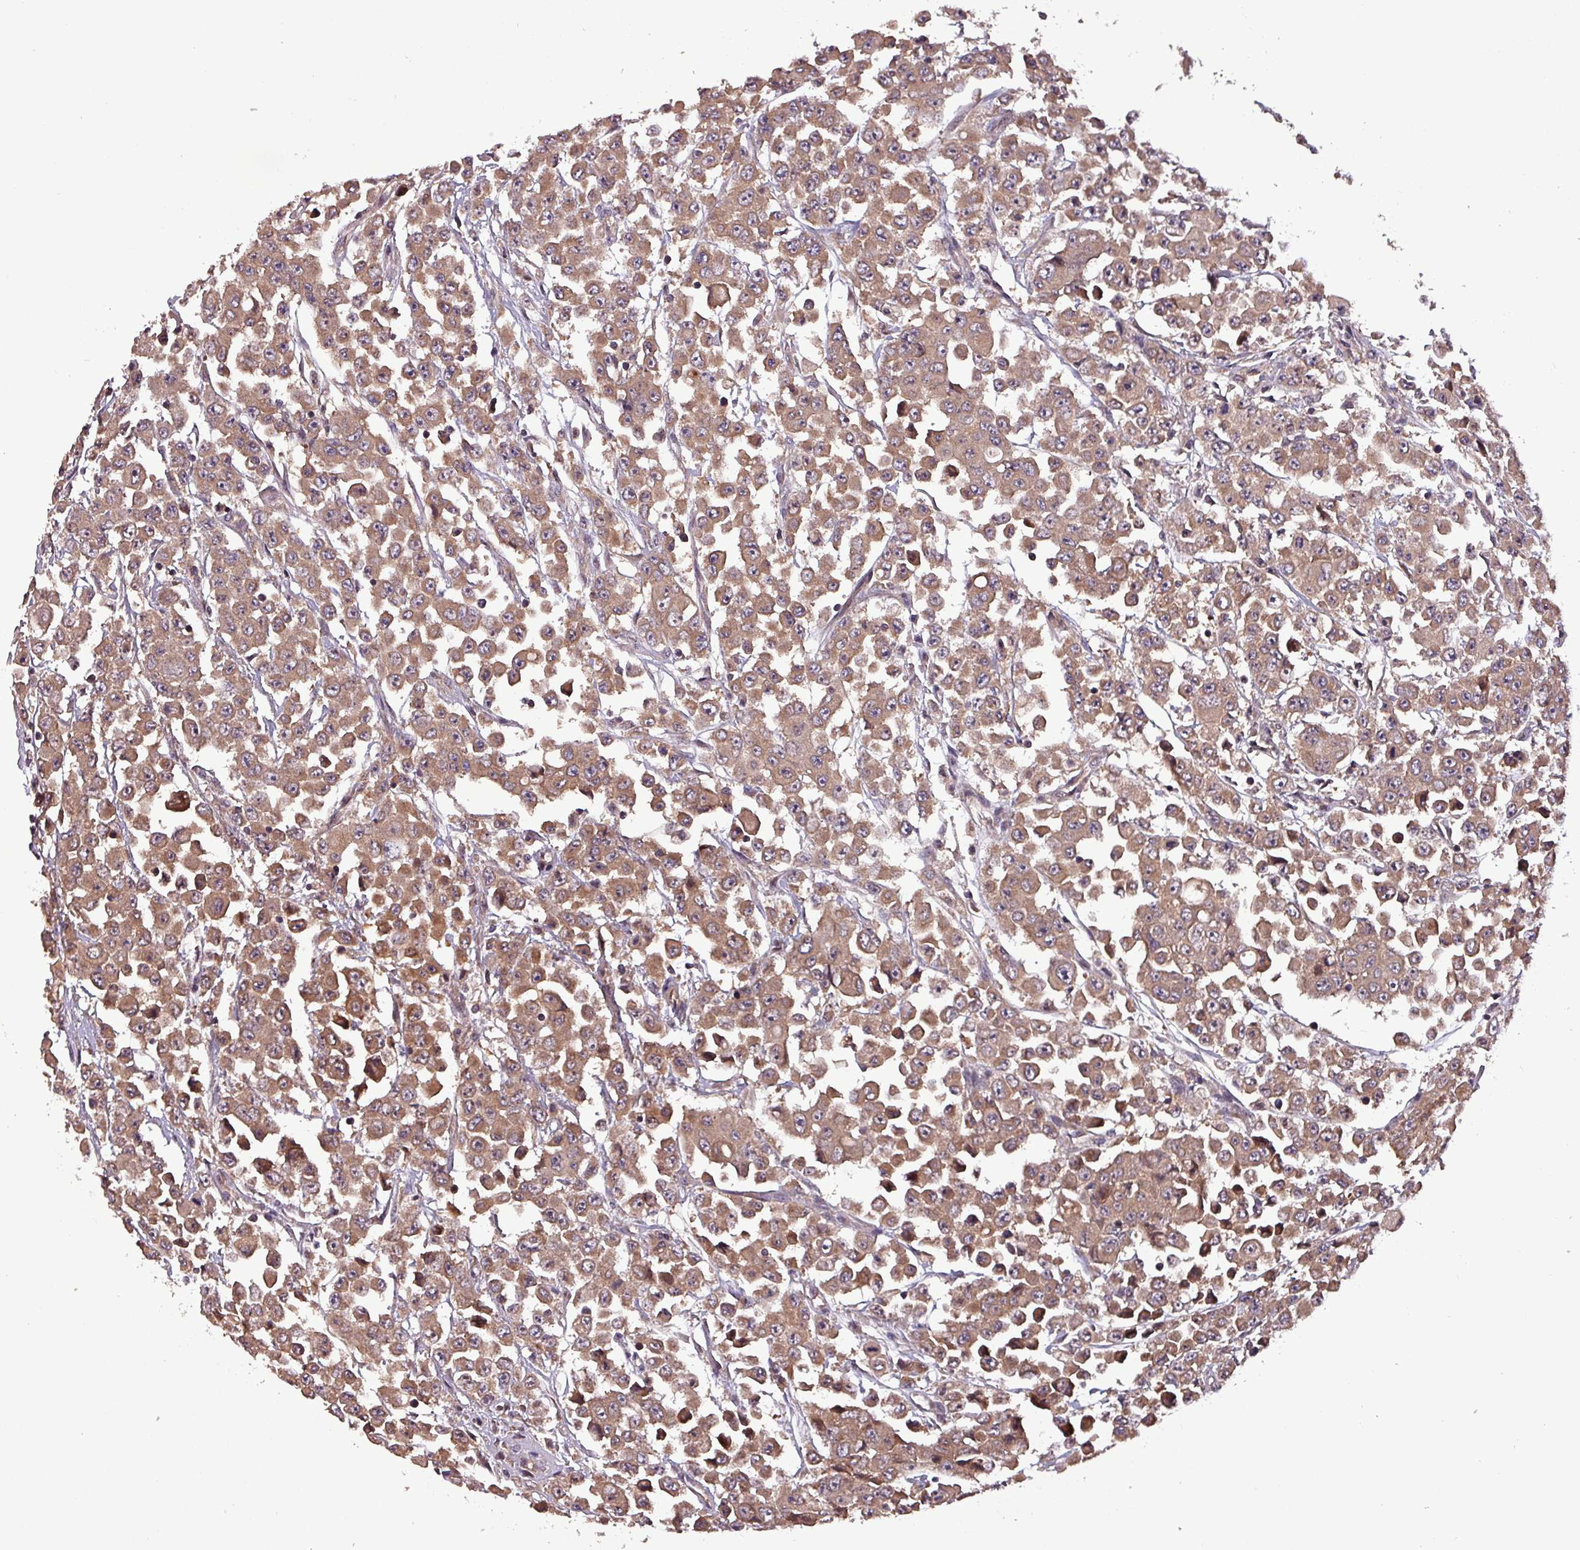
{"staining": {"intensity": "moderate", "quantity": ">75%", "location": "cytoplasmic/membranous"}, "tissue": "colorectal cancer", "cell_type": "Tumor cells", "image_type": "cancer", "snomed": [{"axis": "morphology", "description": "Adenocarcinoma, NOS"}, {"axis": "topography", "description": "Colon"}], "caption": "Moderate cytoplasmic/membranous staining is present in about >75% of tumor cells in adenocarcinoma (colorectal).", "gene": "PAFAH1B2", "patient": {"sex": "male", "age": 51}}